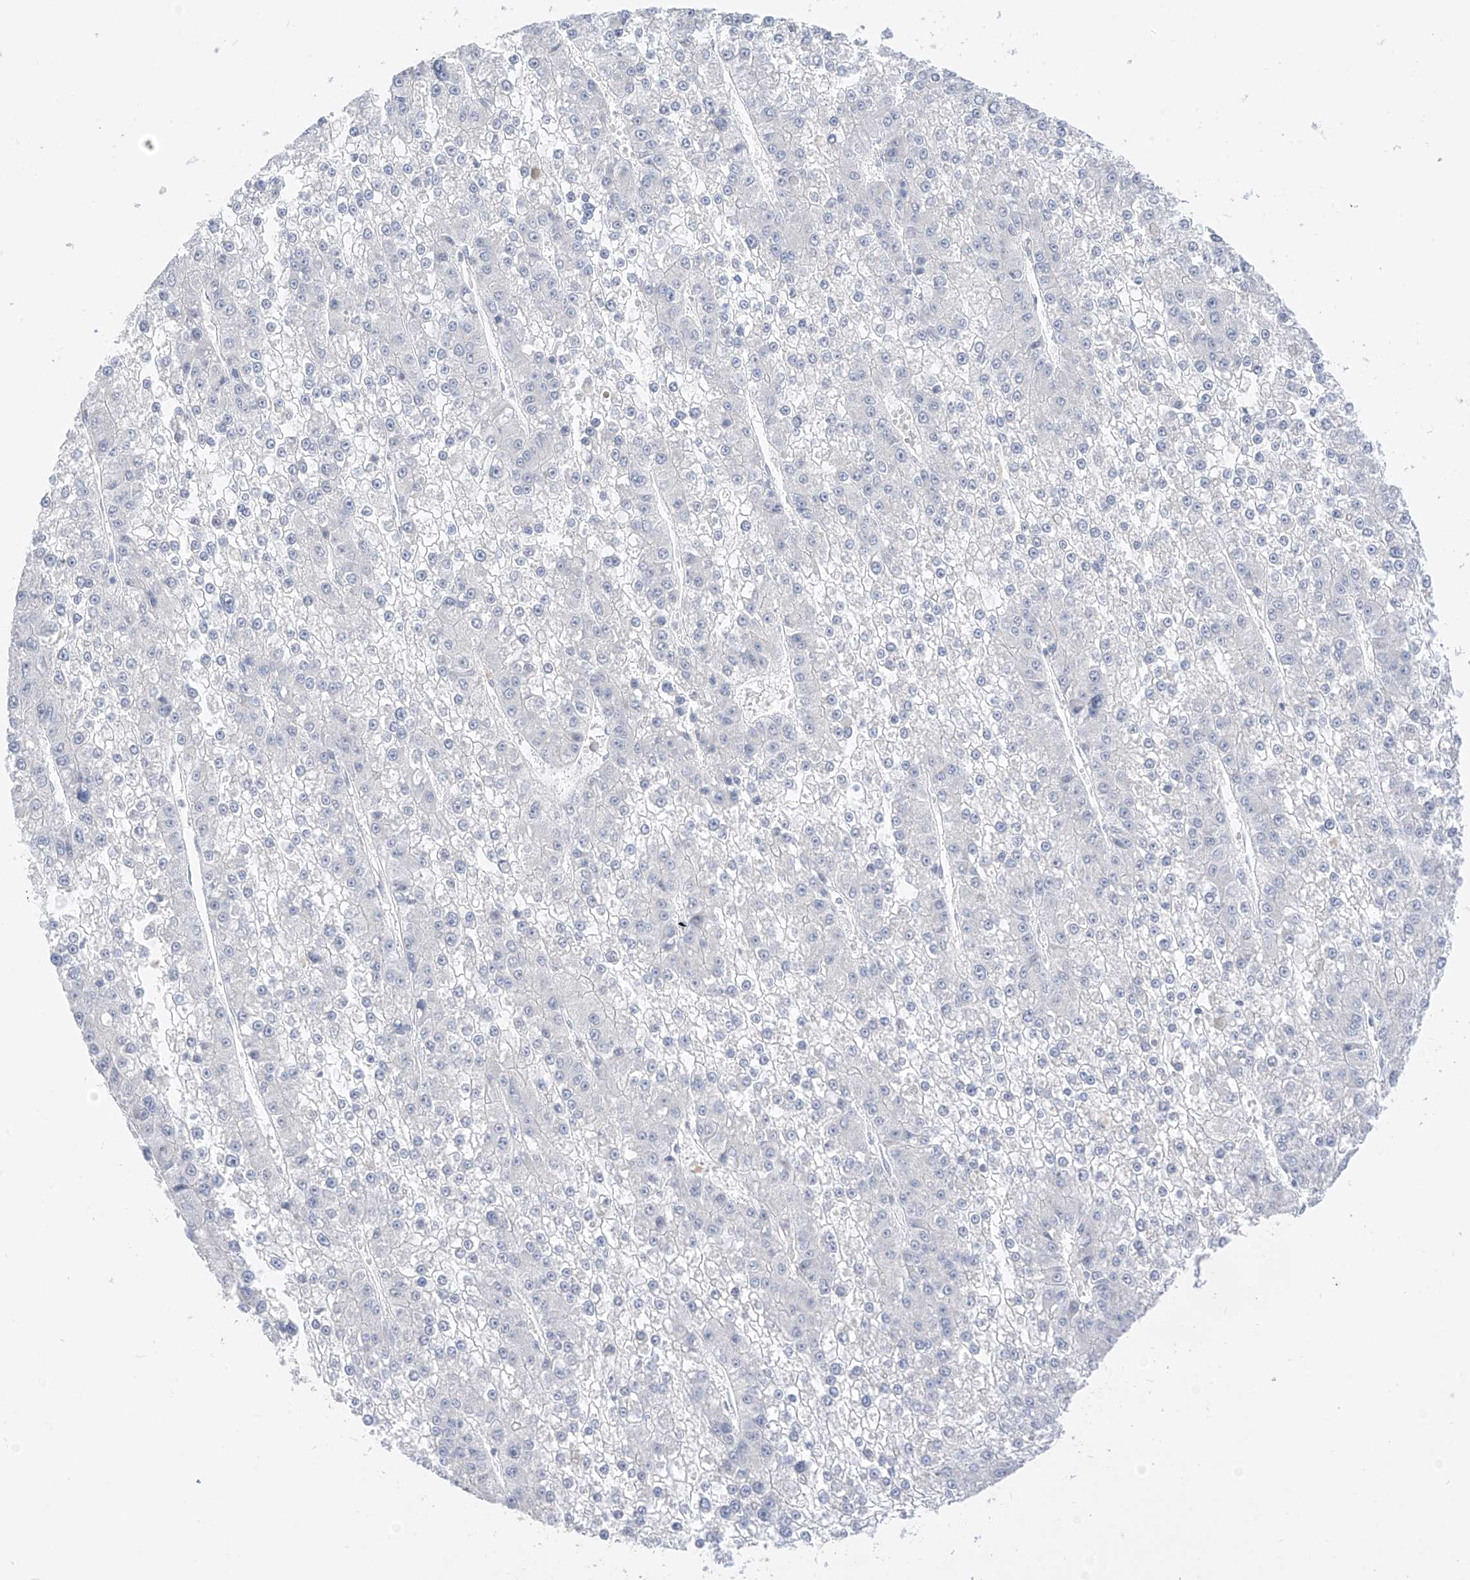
{"staining": {"intensity": "negative", "quantity": "none", "location": "none"}, "tissue": "liver cancer", "cell_type": "Tumor cells", "image_type": "cancer", "snomed": [{"axis": "morphology", "description": "Carcinoma, Hepatocellular, NOS"}, {"axis": "topography", "description": "Liver"}], "caption": "Tumor cells show no significant positivity in liver hepatocellular carcinoma.", "gene": "BARX2", "patient": {"sex": "female", "age": 73}}